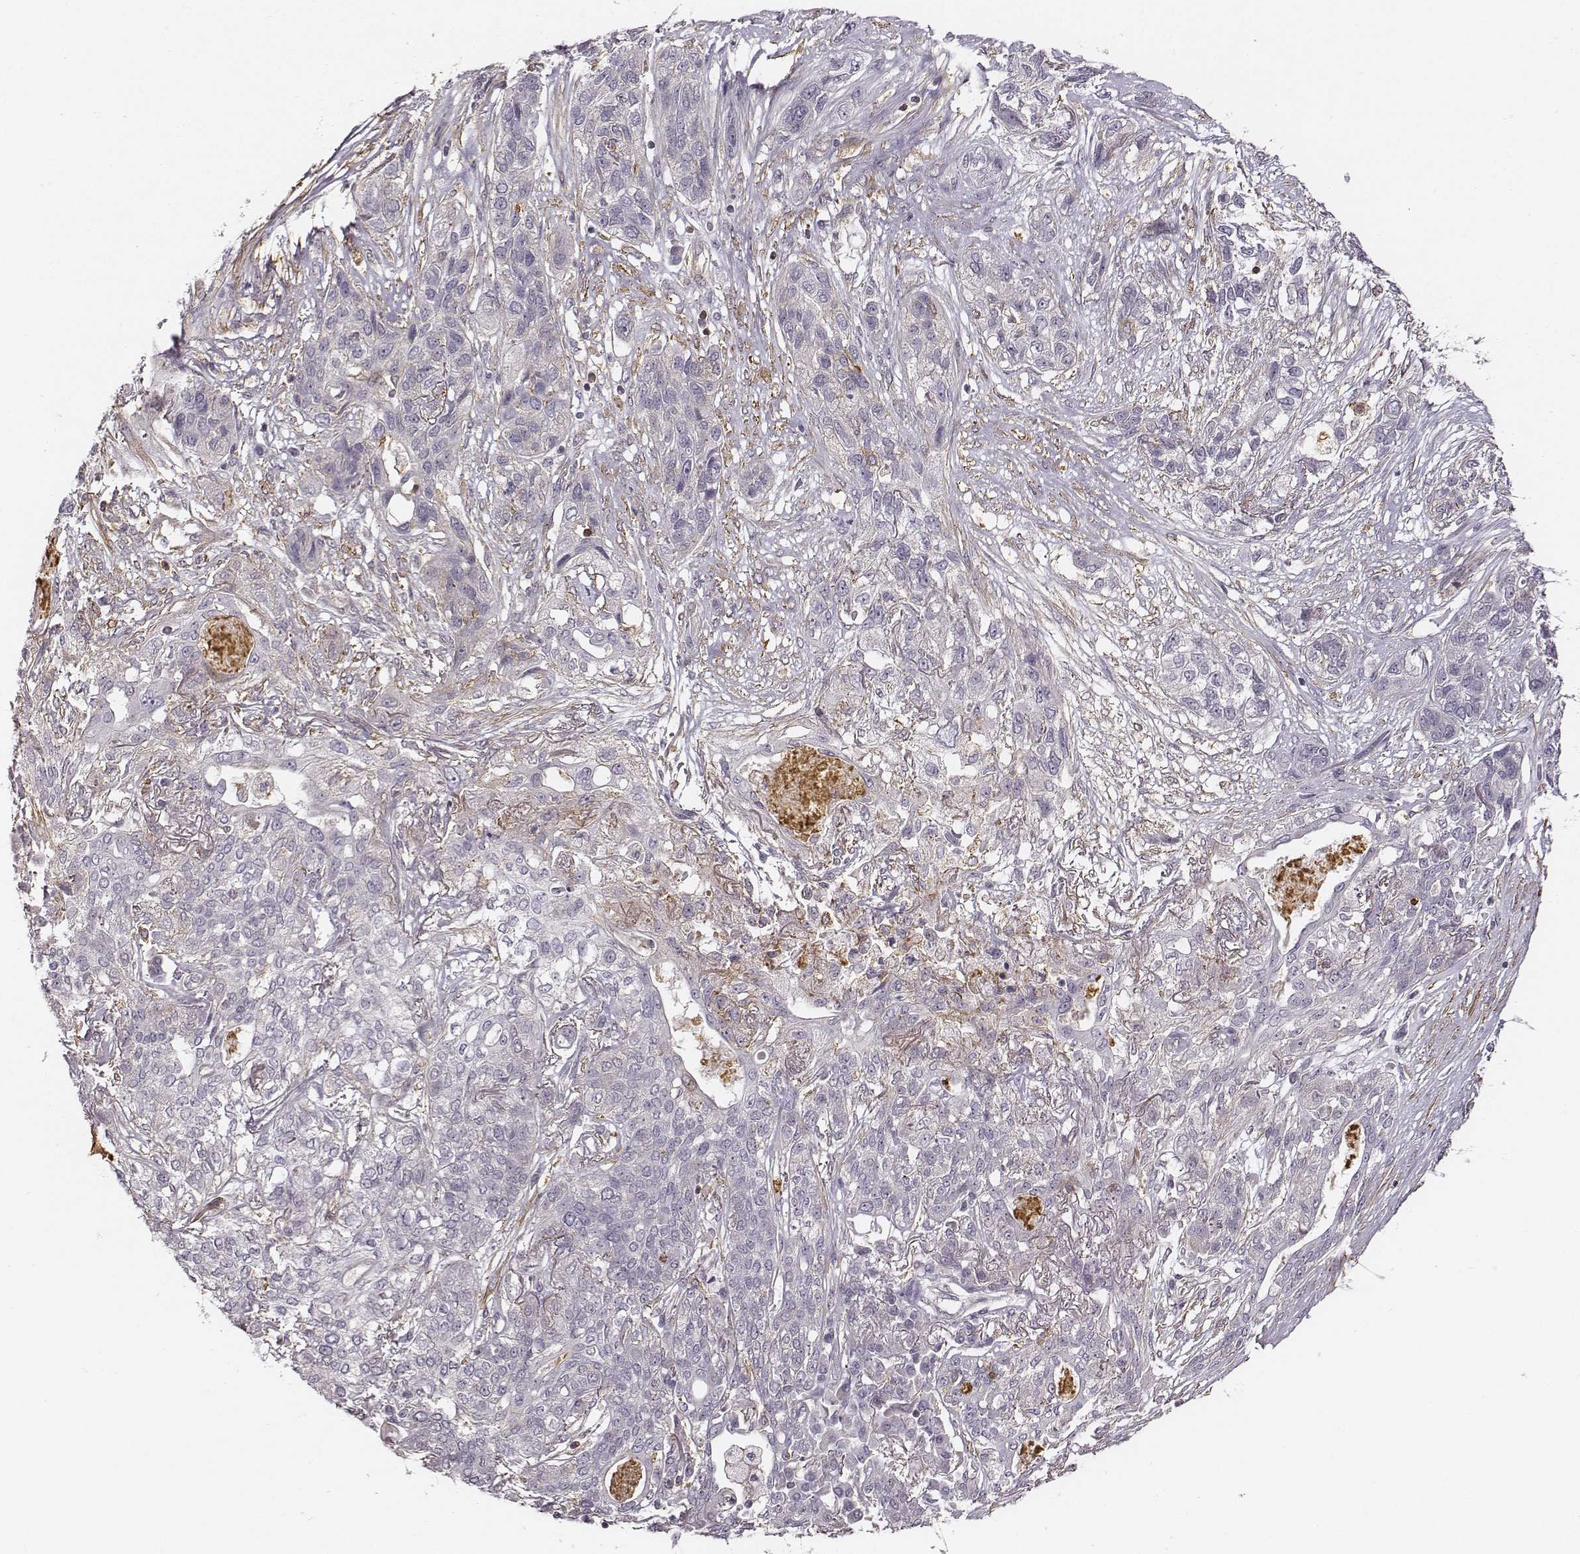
{"staining": {"intensity": "negative", "quantity": "none", "location": "none"}, "tissue": "lung cancer", "cell_type": "Tumor cells", "image_type": "cancer", "snomed": [{"axis": "morphology", "description": "Squamous cell carcinoma, NOS"}, {"axis": "topography", "description": "Lung"}], "caption": "Photomicrograph shows no protein staining in tumor cells of squamous cell carcinoma (lung) tissue. Brightfield microscopy of immunohistochemistry (IHC) stained with DAB (brown) and hematoxylin (blue), captured at high magnification.", "gene": "ZYX", "patient": {"sex": "female", "age": 70}}